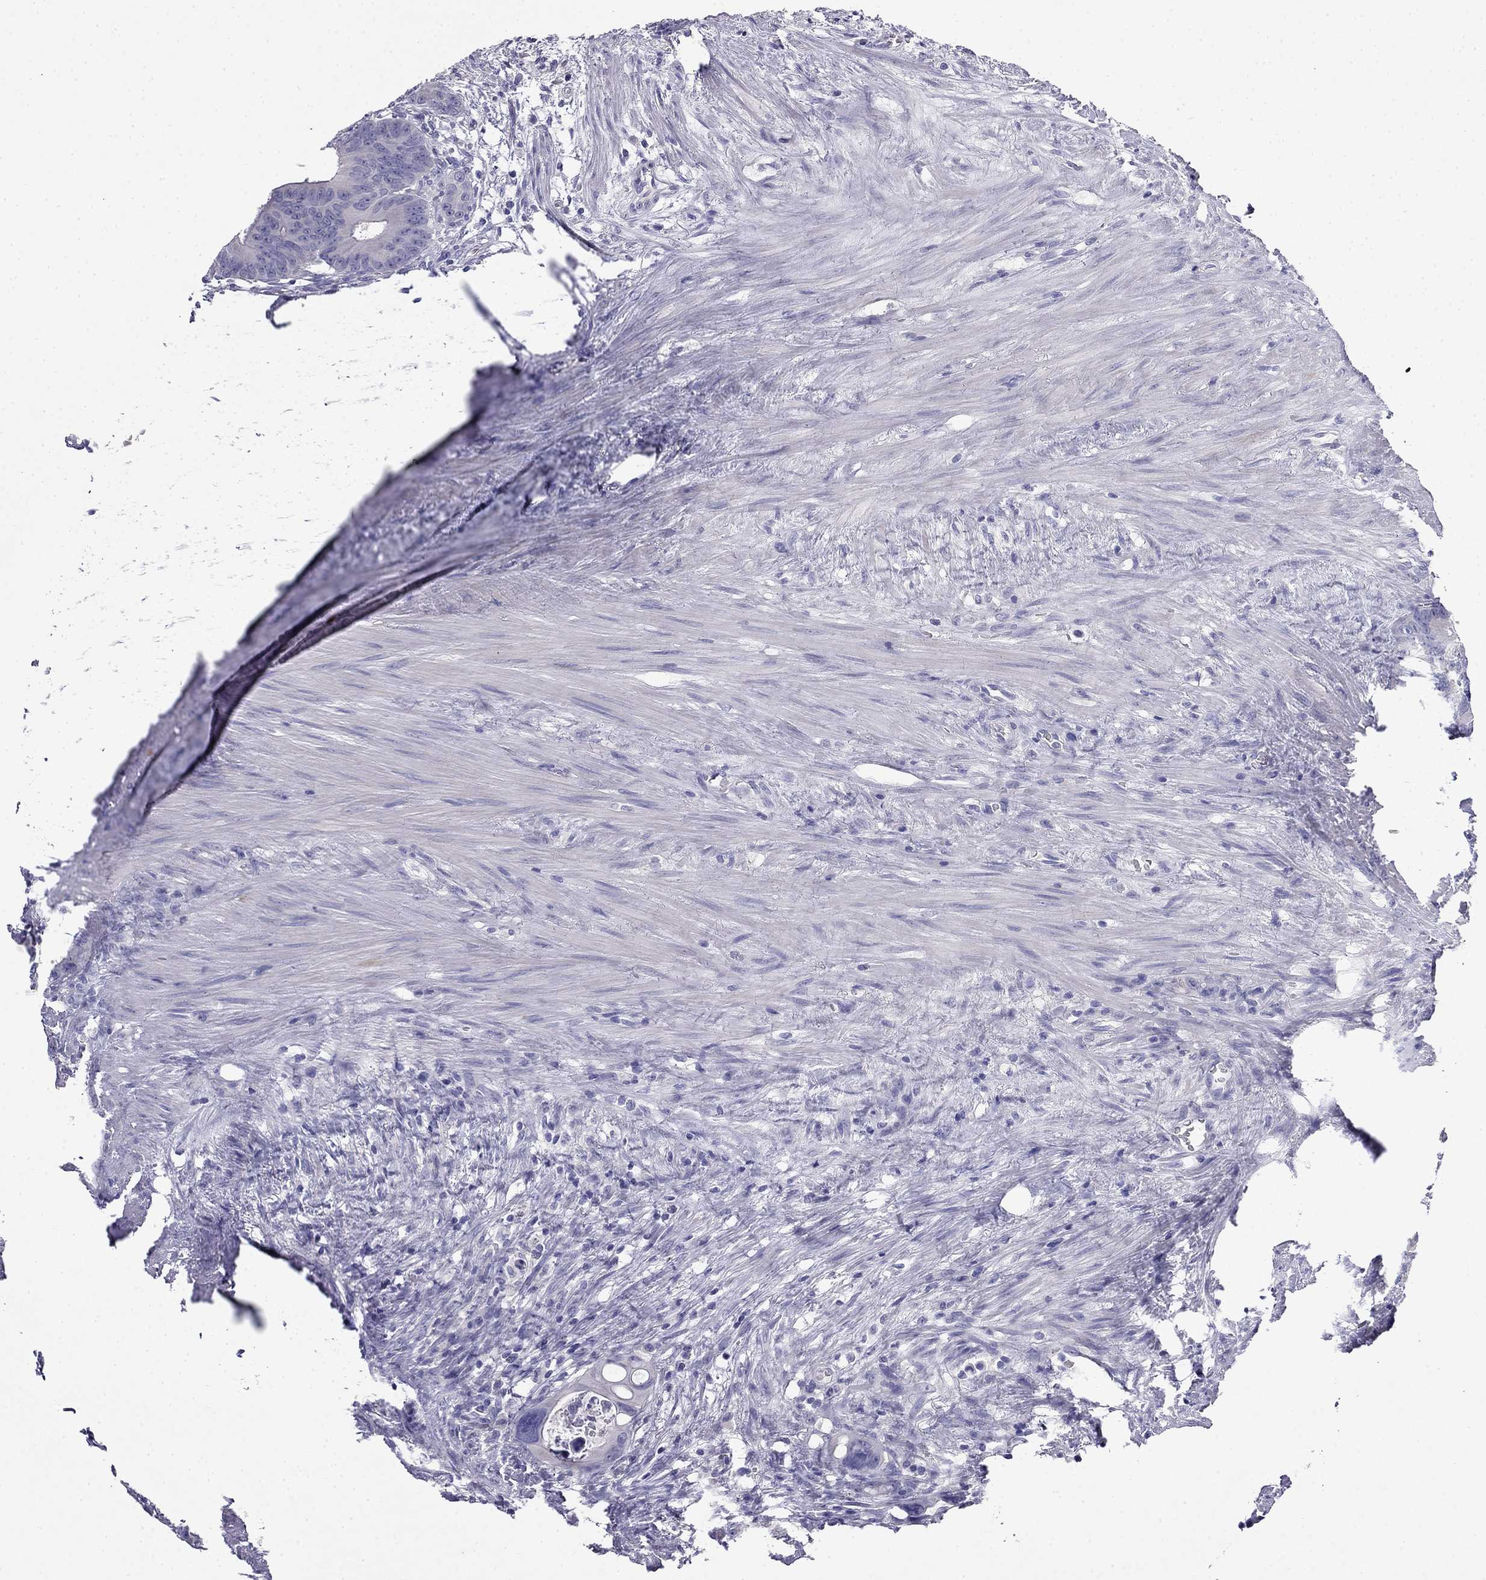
{"staining": {"intensity": "negative", "quantity": "none", "location": "none"}, "tissue": "colorectal cancer", "cell_type": "Tumor cells", "image_type": "cancer", "snomed": [{"axis": "morphology", "description": "Adenocarcinoma, NOS"}, {"axis": "topography", "description": "Rectum"}], "caption": "Colorectal cancer (adenocarcinoma) stained for a protein using IHC displays no positivity tumor cells.", "gene": "MYO15A", "patient": {"sex": "male", "age": 64}}